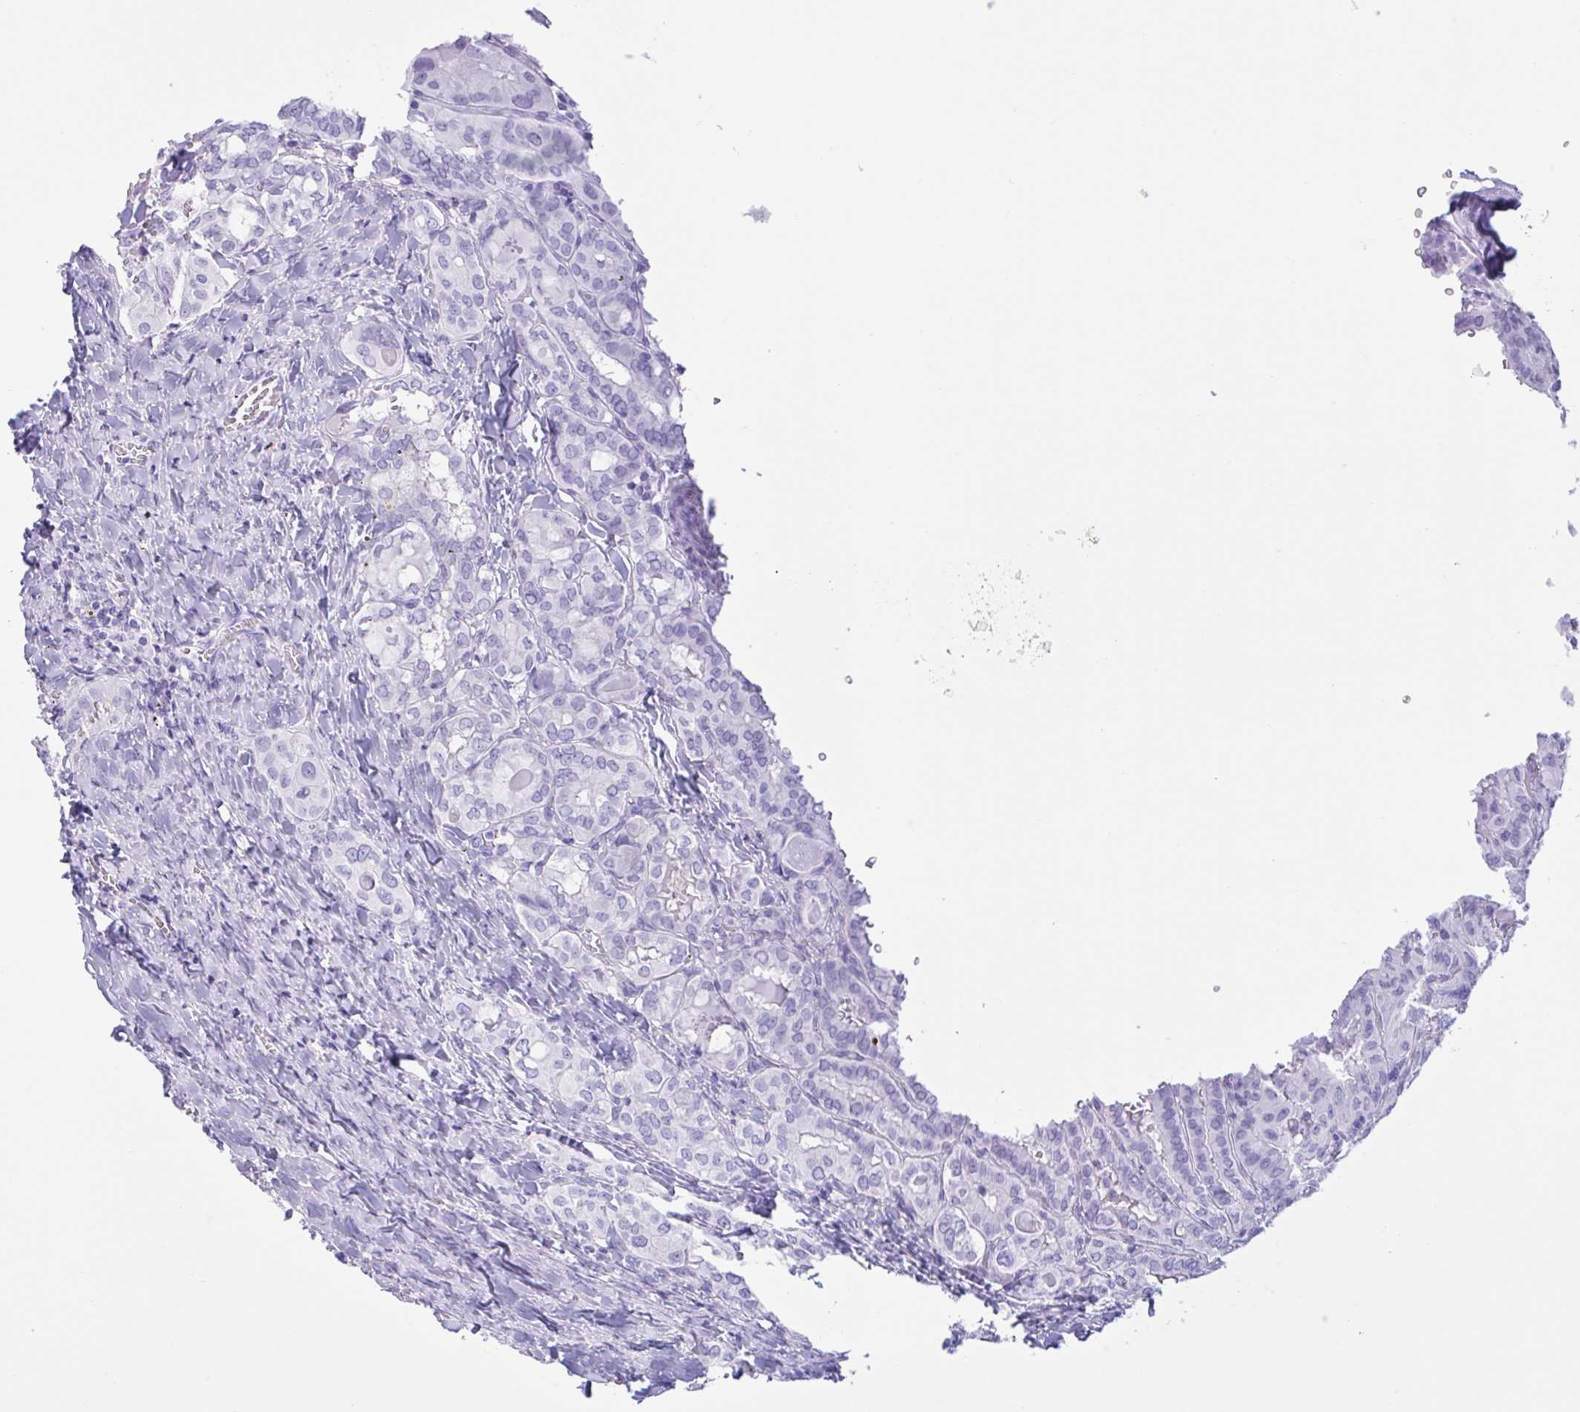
{"staining": {"intensity": "negative", "quantity": "none", "location": "none"}, "tissue": "thyroid cancer", "cell_type": "Tumor cells", "image_type": "cancer", "snomed": [{"axis": "morphology", "description": "Papillary adenocarcinoma, NOS"}, {"axis": "topography", "description": "Thyroid gland"}], "caption": "Protein analysis of thyroid cancer exhibits no significant positivity in tumor cells.", "gene": "MRGPRG", "patient": {"sex": "female", "age": 46}}